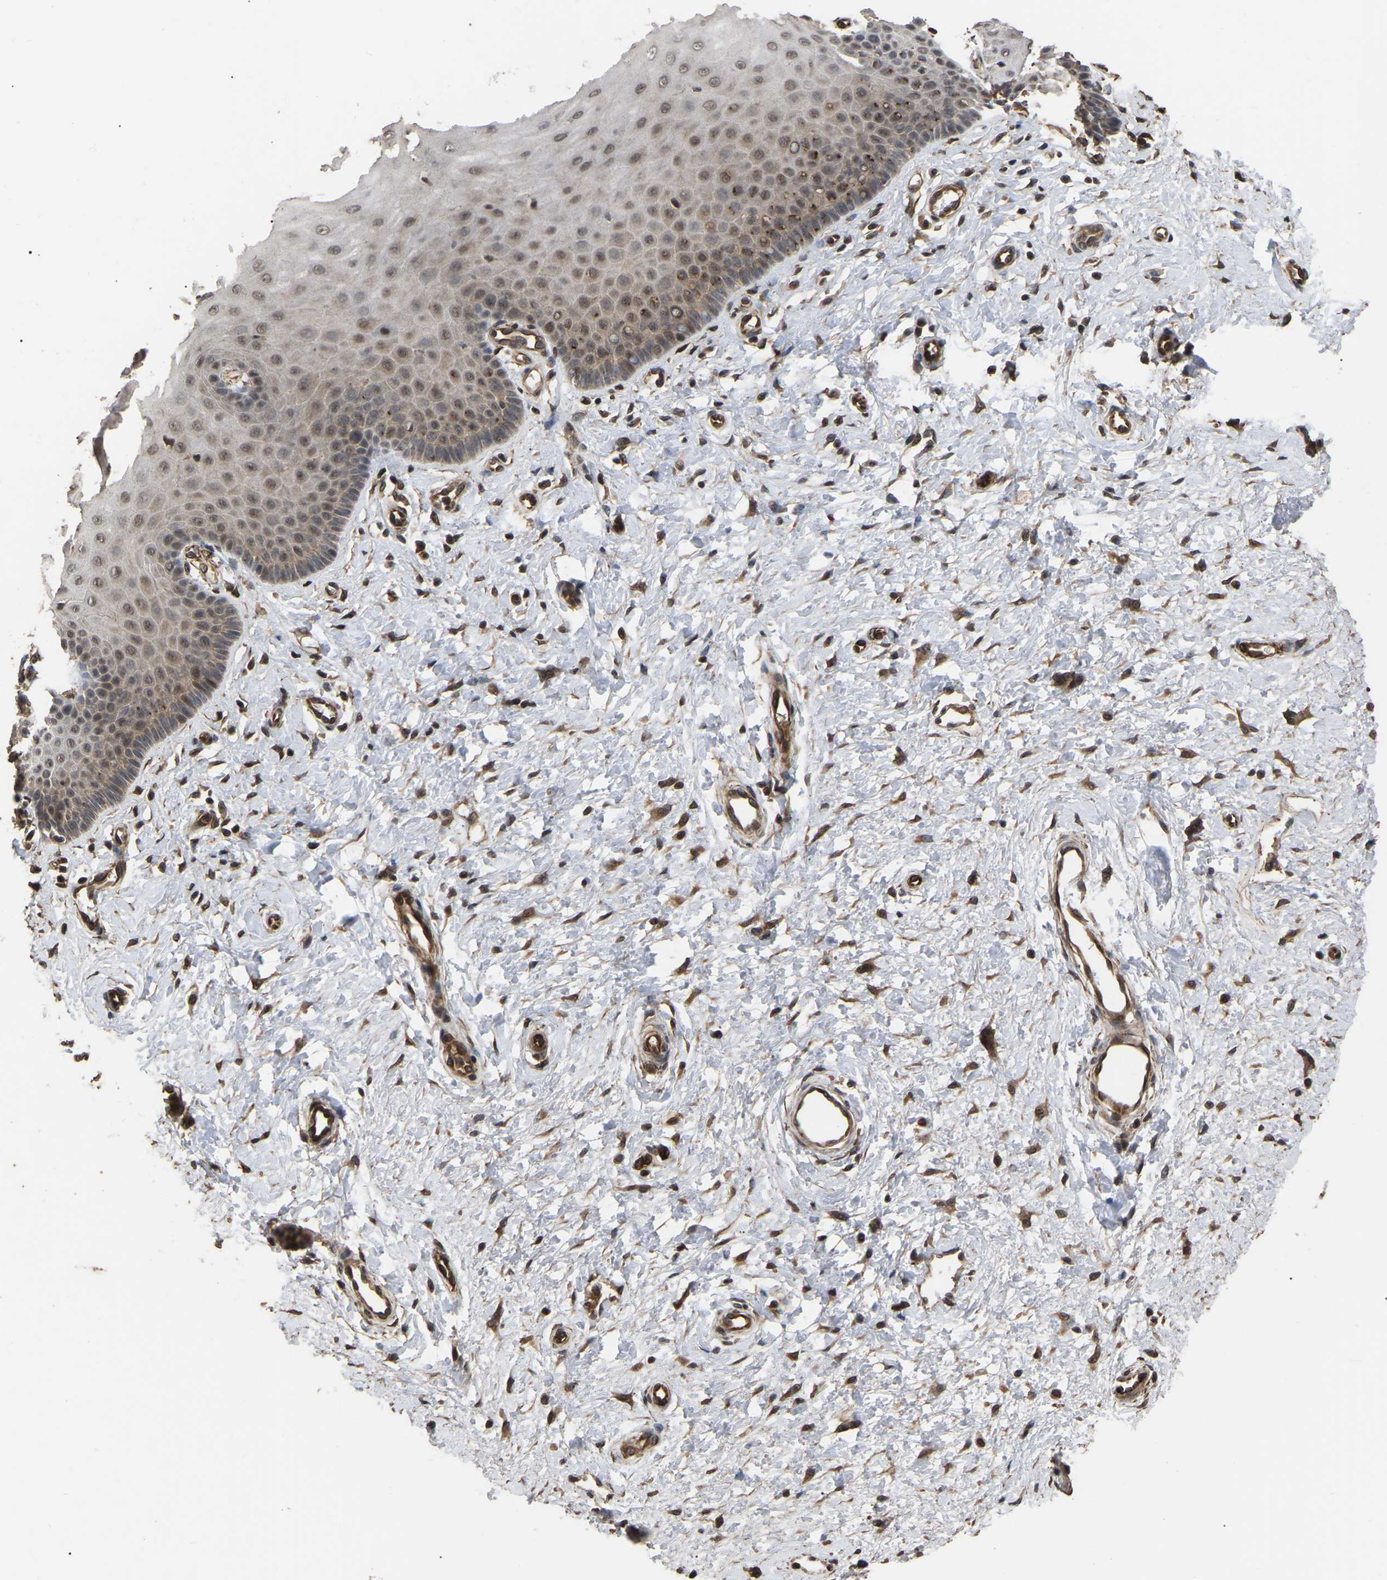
{"staining": {"intensity": "moderate", "quantity": ">75%", "location": "cytoplasmic/membranous,nuclear"}, "tissue": "cervix", "cell_type": "Squamous epithelial cells", "image_type": "normal", "snomed": [{"axis": "morphology", "description": "Normal tissue, NOS"}, {"axis": "topography", "description": "Cervix"}], "caption": "The immunohistochemical stain highlights moderate cytoplasmic/membranous,nuclear expression in squamous epithelial cells of unremarkable cervix.", "gene": "FAM161B", "patient": {"sex": "female", "age": 55}}